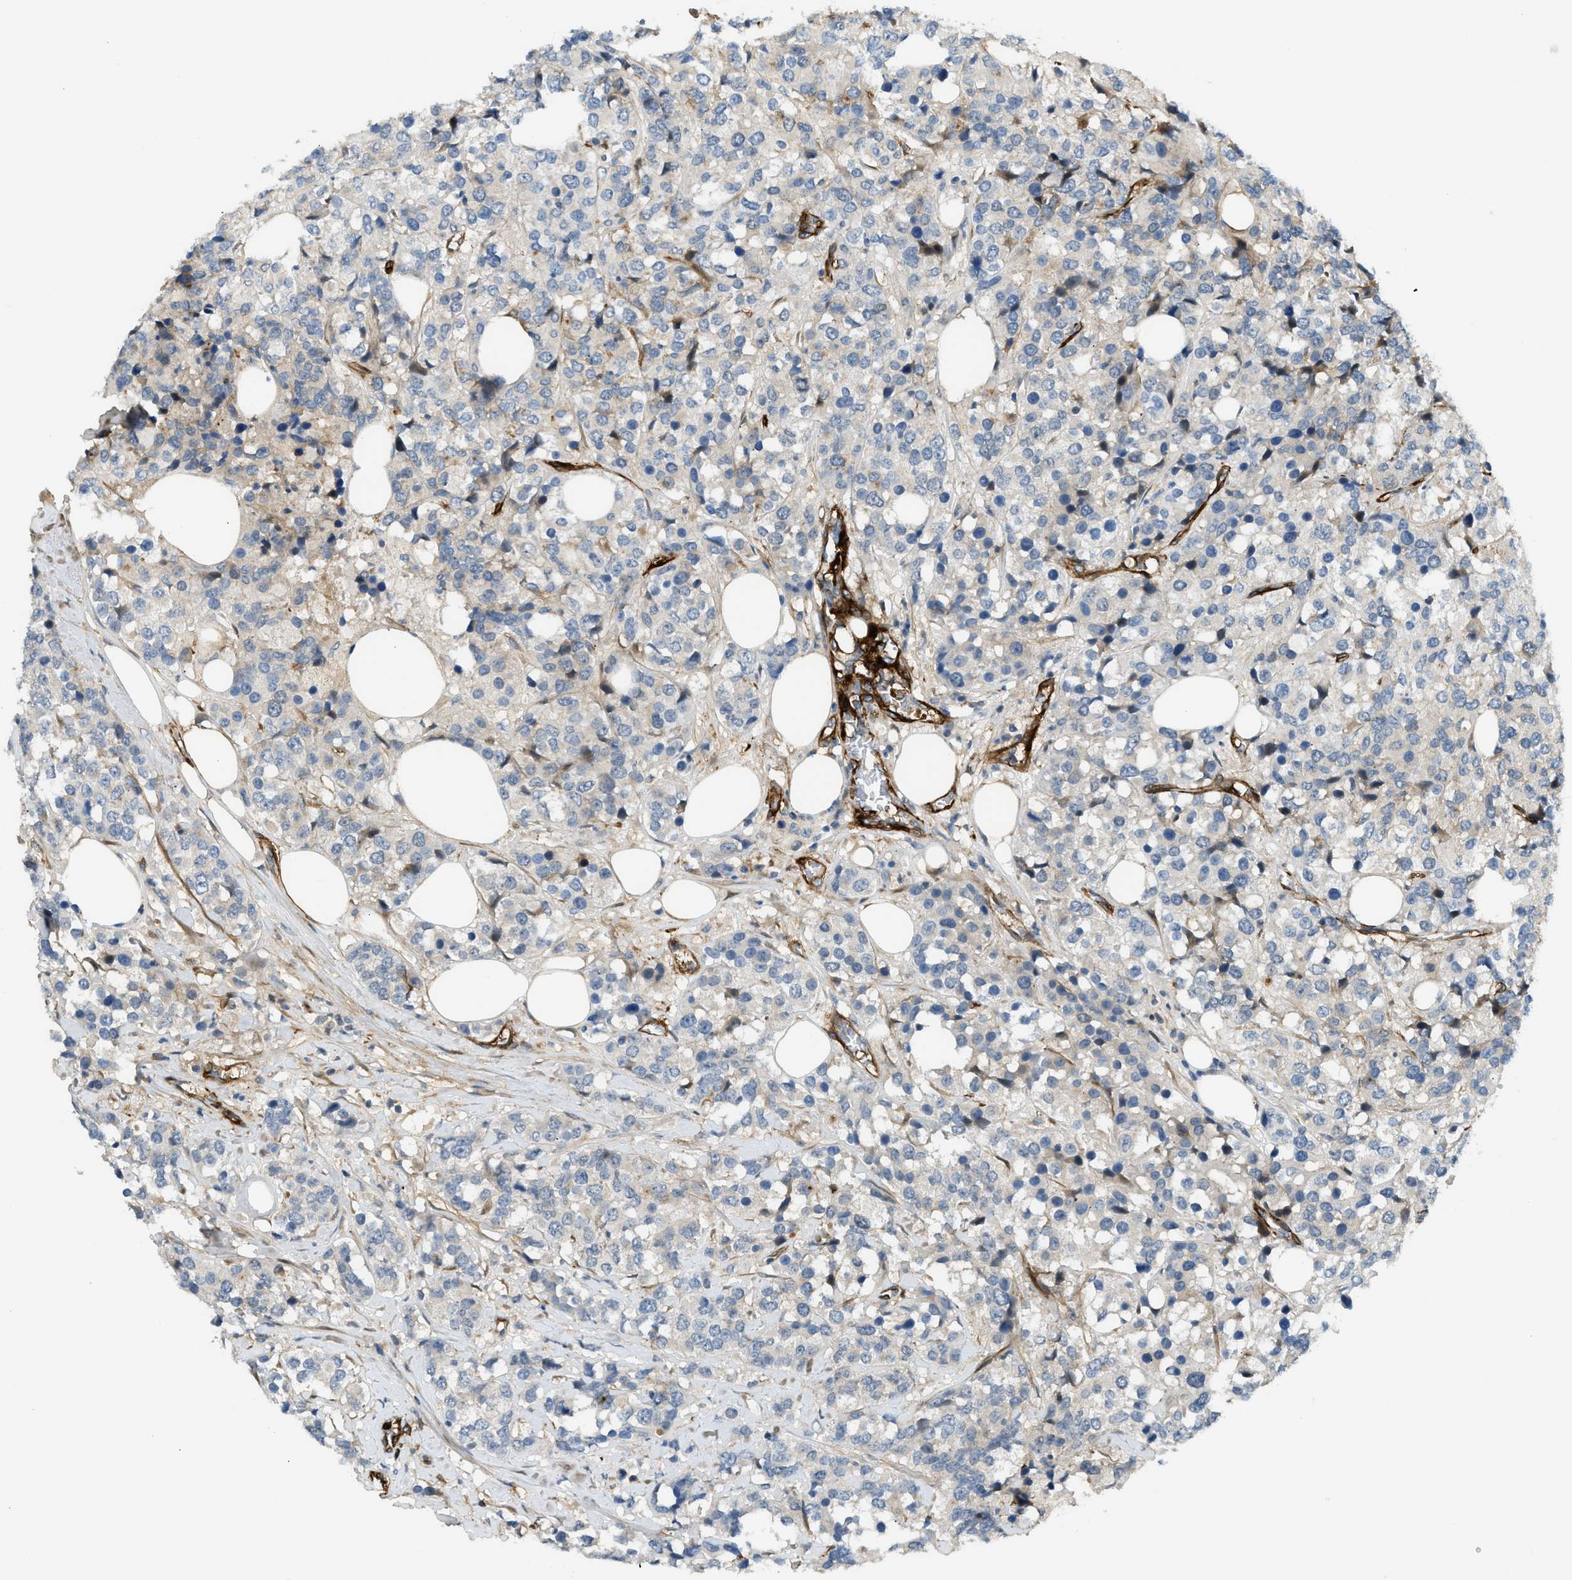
{"staining": {"intensity": "weak", "quantity": "<25%", "location": "cytoplasmic/membranous"}, "tissue": "breast cancer", "cell_type": "Tumor cells", "image_type": "cancer", "snomed": [{"axis": "morphology", "description": "Lobular carcinoma"}, {"axis": "topography", "description": "Breast"}], "caption": "IHC image of neoplastic tissue: breast lobular carcinoma stained with DAB reveals no significant protein positivity in tumor cells. (Immunohistochemistry (ihc), brightfield microscopy, high magnification).", "gene": "EDNRA", "patient": {"sex": "female", "age": 59}}